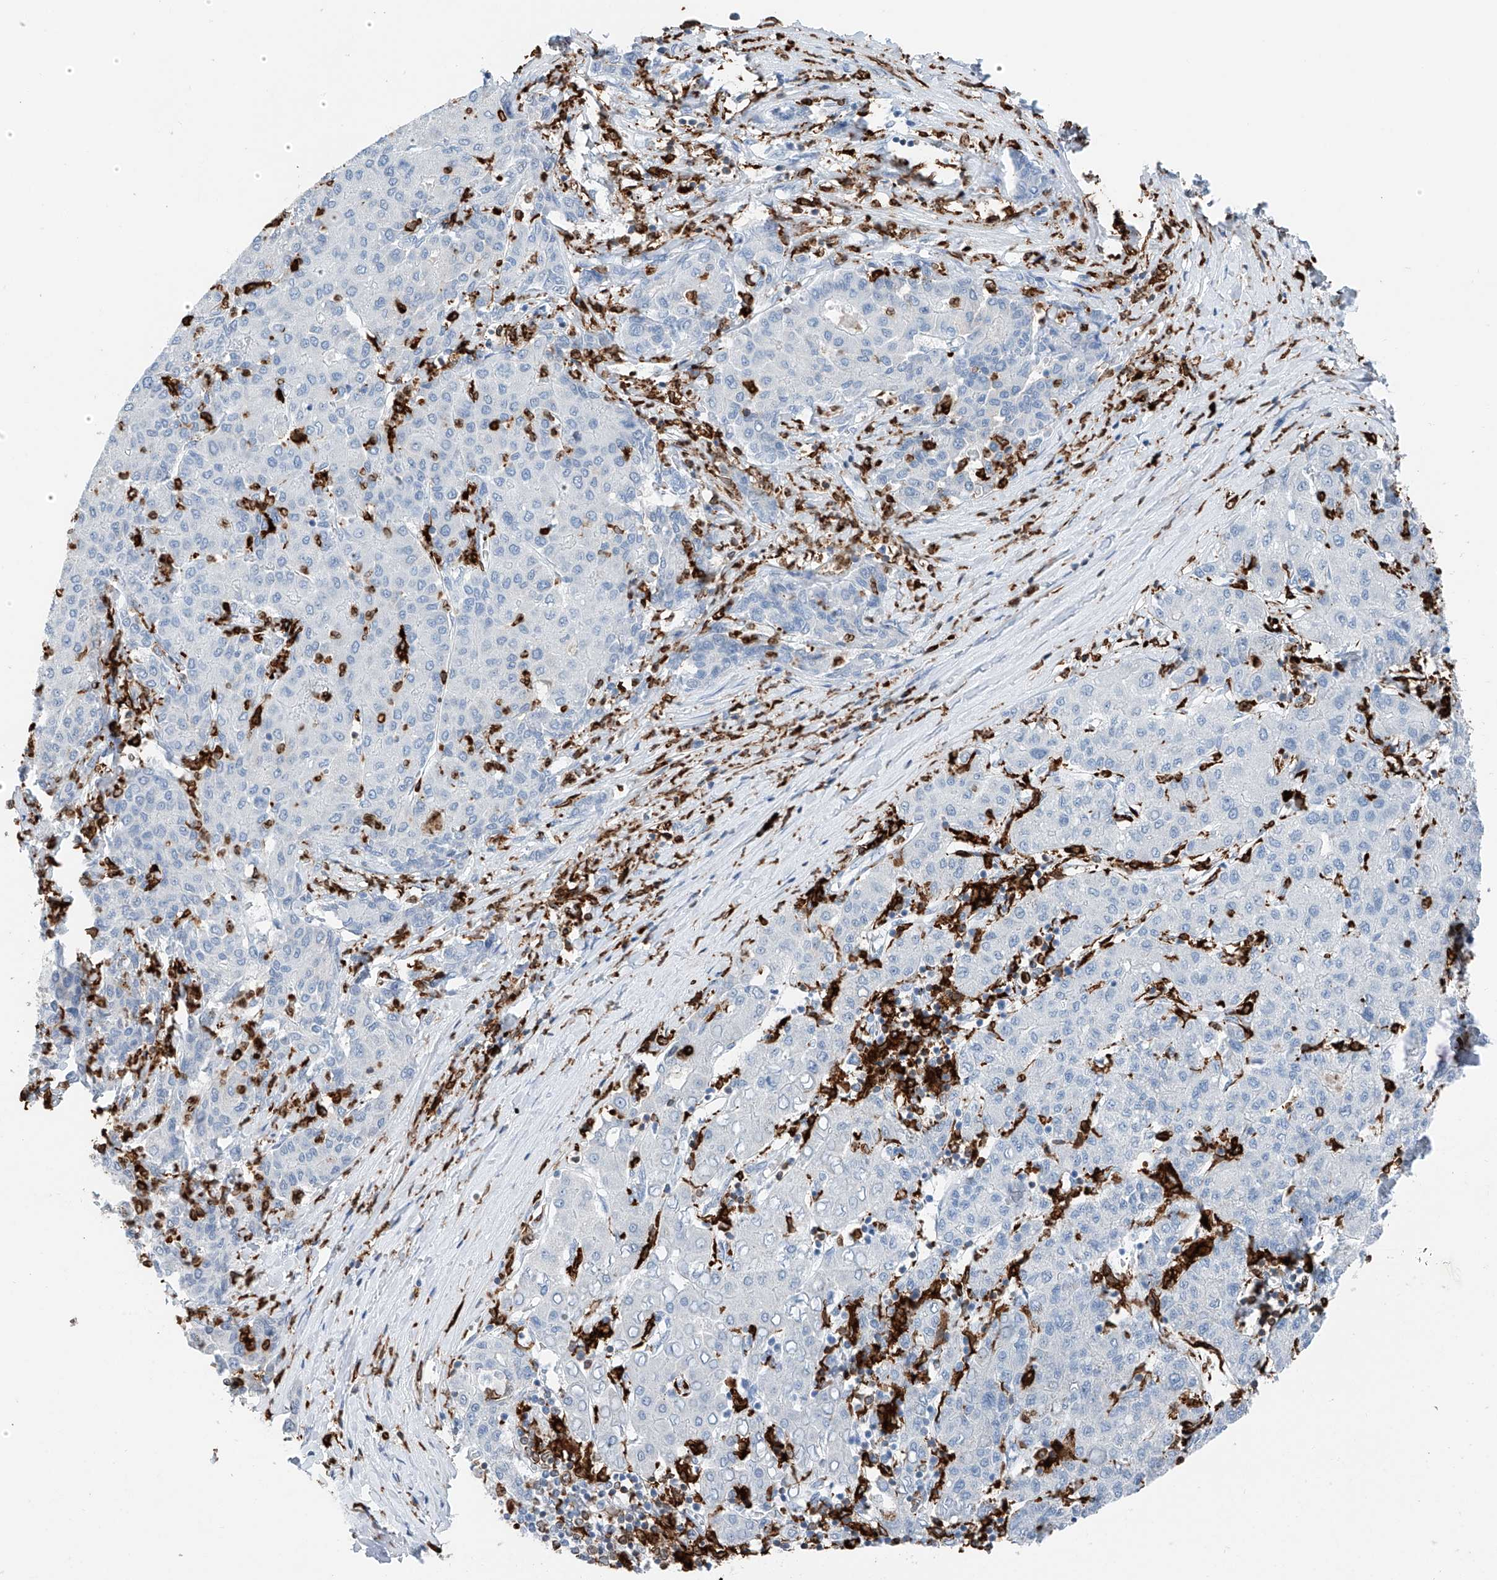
{"staining": {"intensity": "negative", "quantity": "none", "location": "none"}, "tissue": "liver cancer", "cell_type": "Tumor cells", "image_type": "cancer", "snomed": [{"axis": "morphology", "description": "Carcinoma, Hepatocellular, NOS"}, {"axis": "topography", "description": "Liver"}], "caption": "The micrograph exhibits no significant staining in tumor cells of liver hepatocellular carcinoma.", "gene": "TBXAS1", "patient": {"sex": "male", "age": 65}}